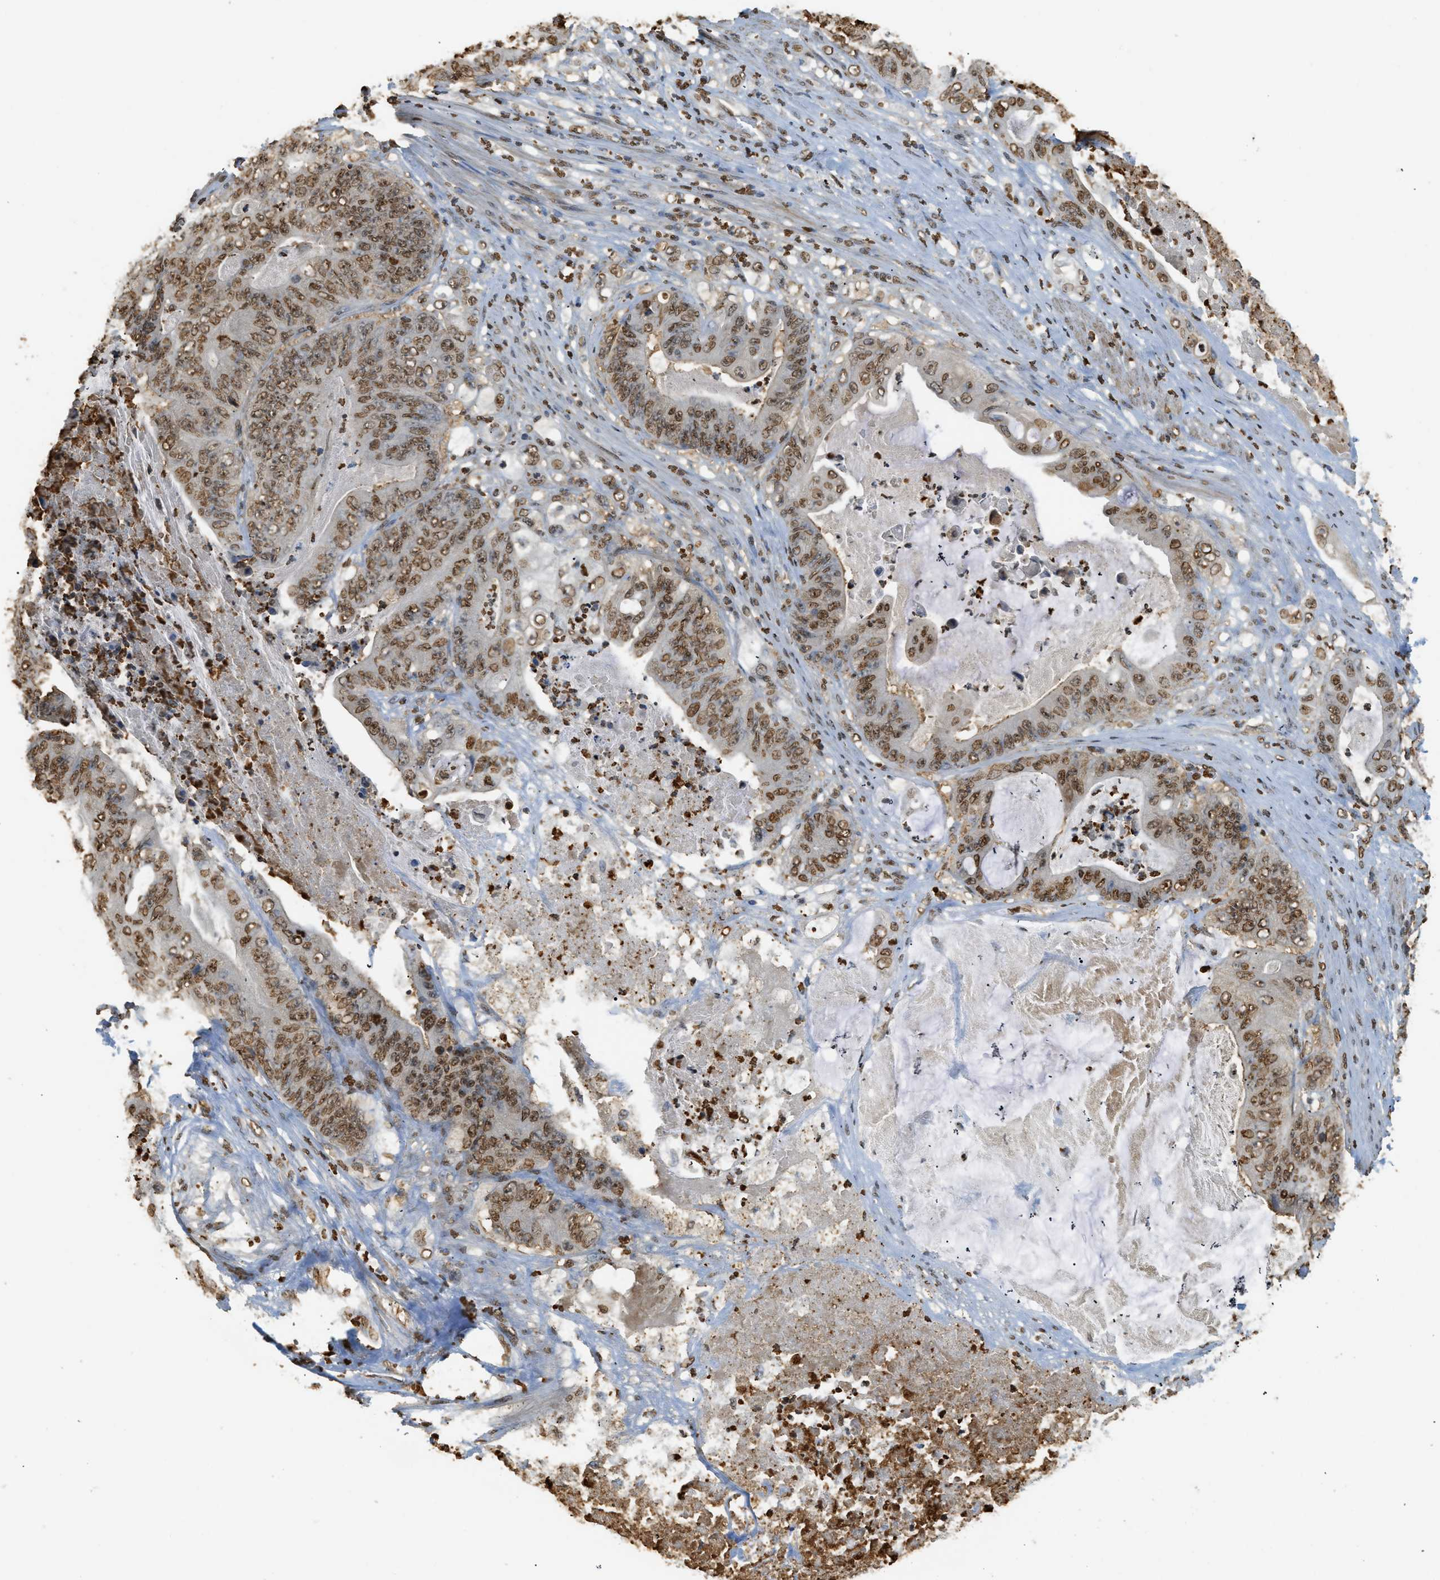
{"staining": {"intensity": "moderate", "quantity": ">75%", "location": "nuclear"}, "tissue": "stomach cancer", "cell_type": "Tumor cells", "image_type": "cancer", "snomed": [{"axis": "morphology", "description": "Adenocarcinoma, NOS"}, {"axis": "topography", "description": "Stomach"}], "caption": "Brown immunohistochemical staining in human stomach adenocarcinoma demonstrates moderate nuclear expression in approximately >75% of tumor cells.", "gene": "NR5A2", "patient": {"sex": "female", "age": 73}}